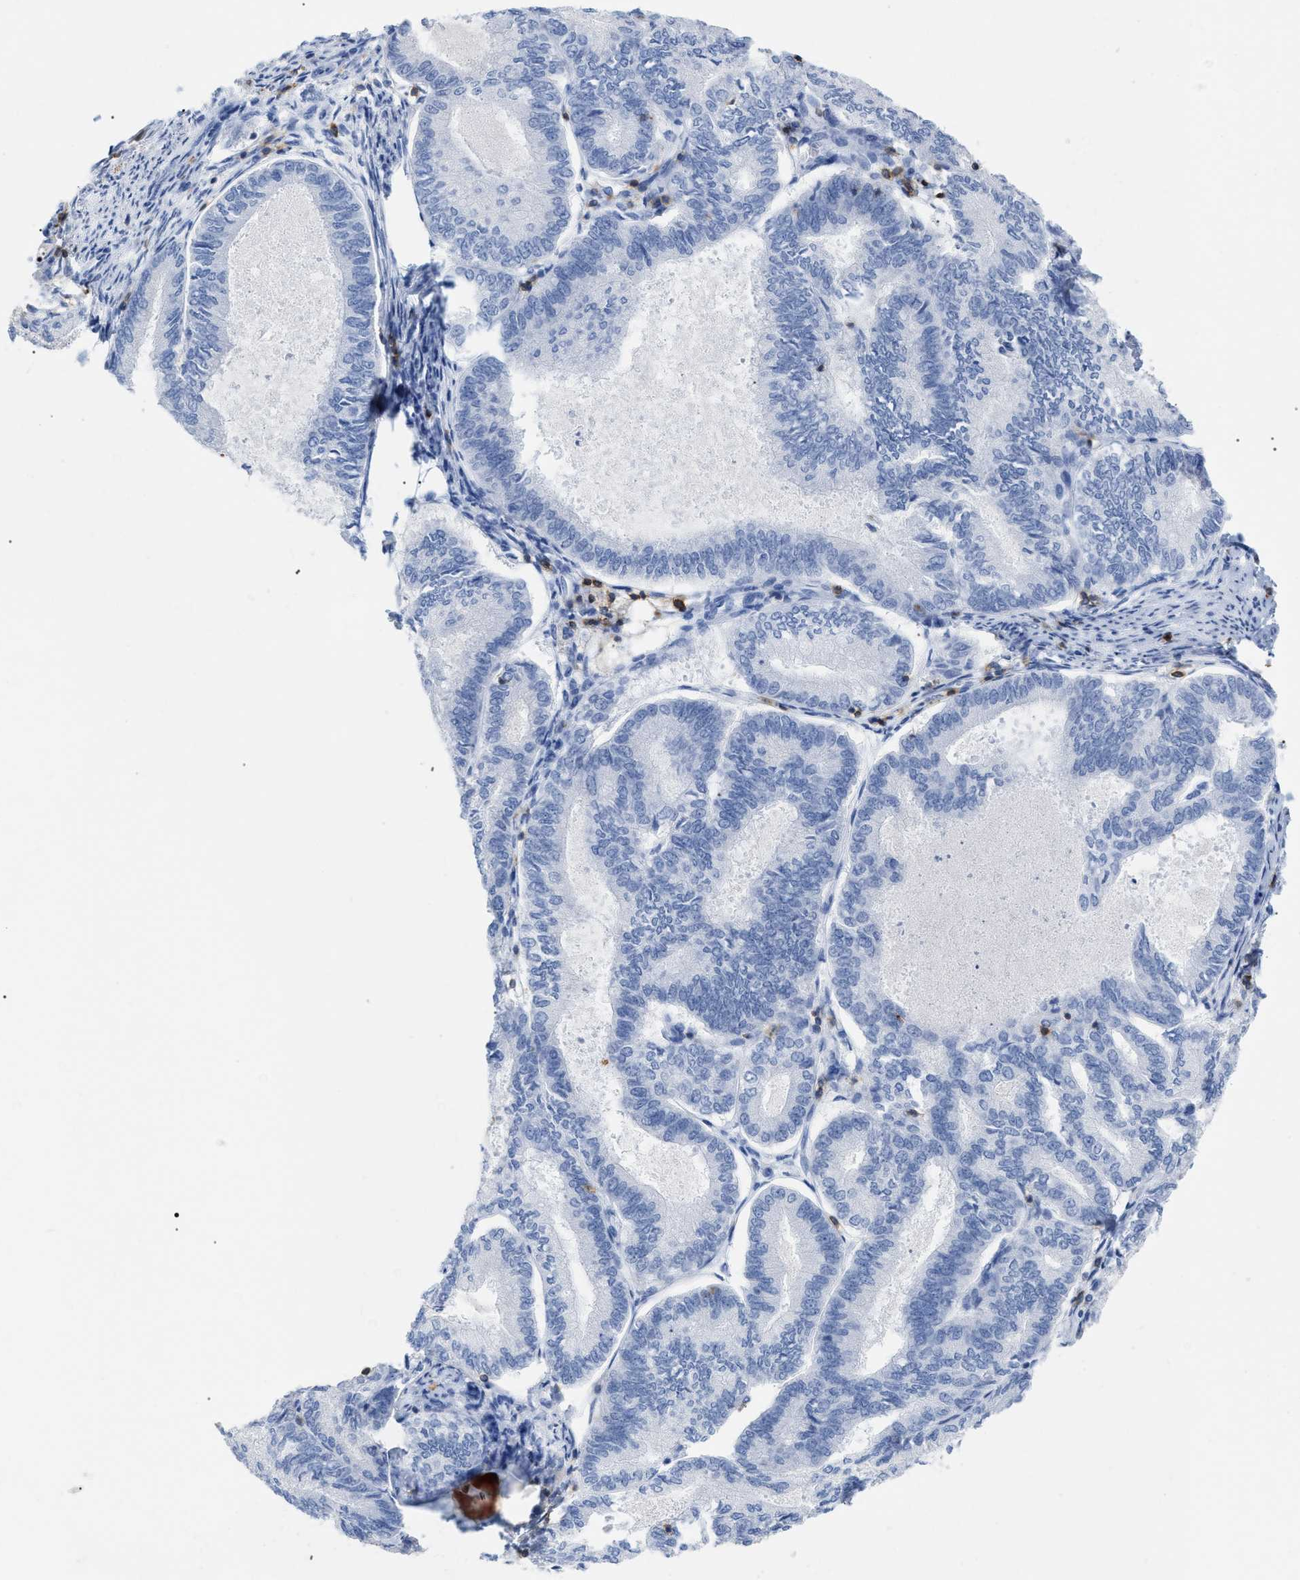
{"staining": {"intensity": "negative", "quantity": "none", "location": "none"}, "tissue": "endometrial cancer", "cell_type": "Tumor cells", "image_type": "cancer", "snomed": [{"axis": "morphology", "description": "Adenocarcinoma, NOS"}, {"axis": "topography", "description": "Endometrium"}], "caption": "Immunohistochemistry of human endometrial cancer (adenocarcinoma) exhibits no positivity in tumor cells. Brightfield microscopy of immunohistochemistry (IHC) stained with DAB (3,3'-diaminobenzidine) (brown) and hematoxylin (blue), captured at high magnification.", "gene": "CD5", "patient": {"sex": "female", "age": 86}}